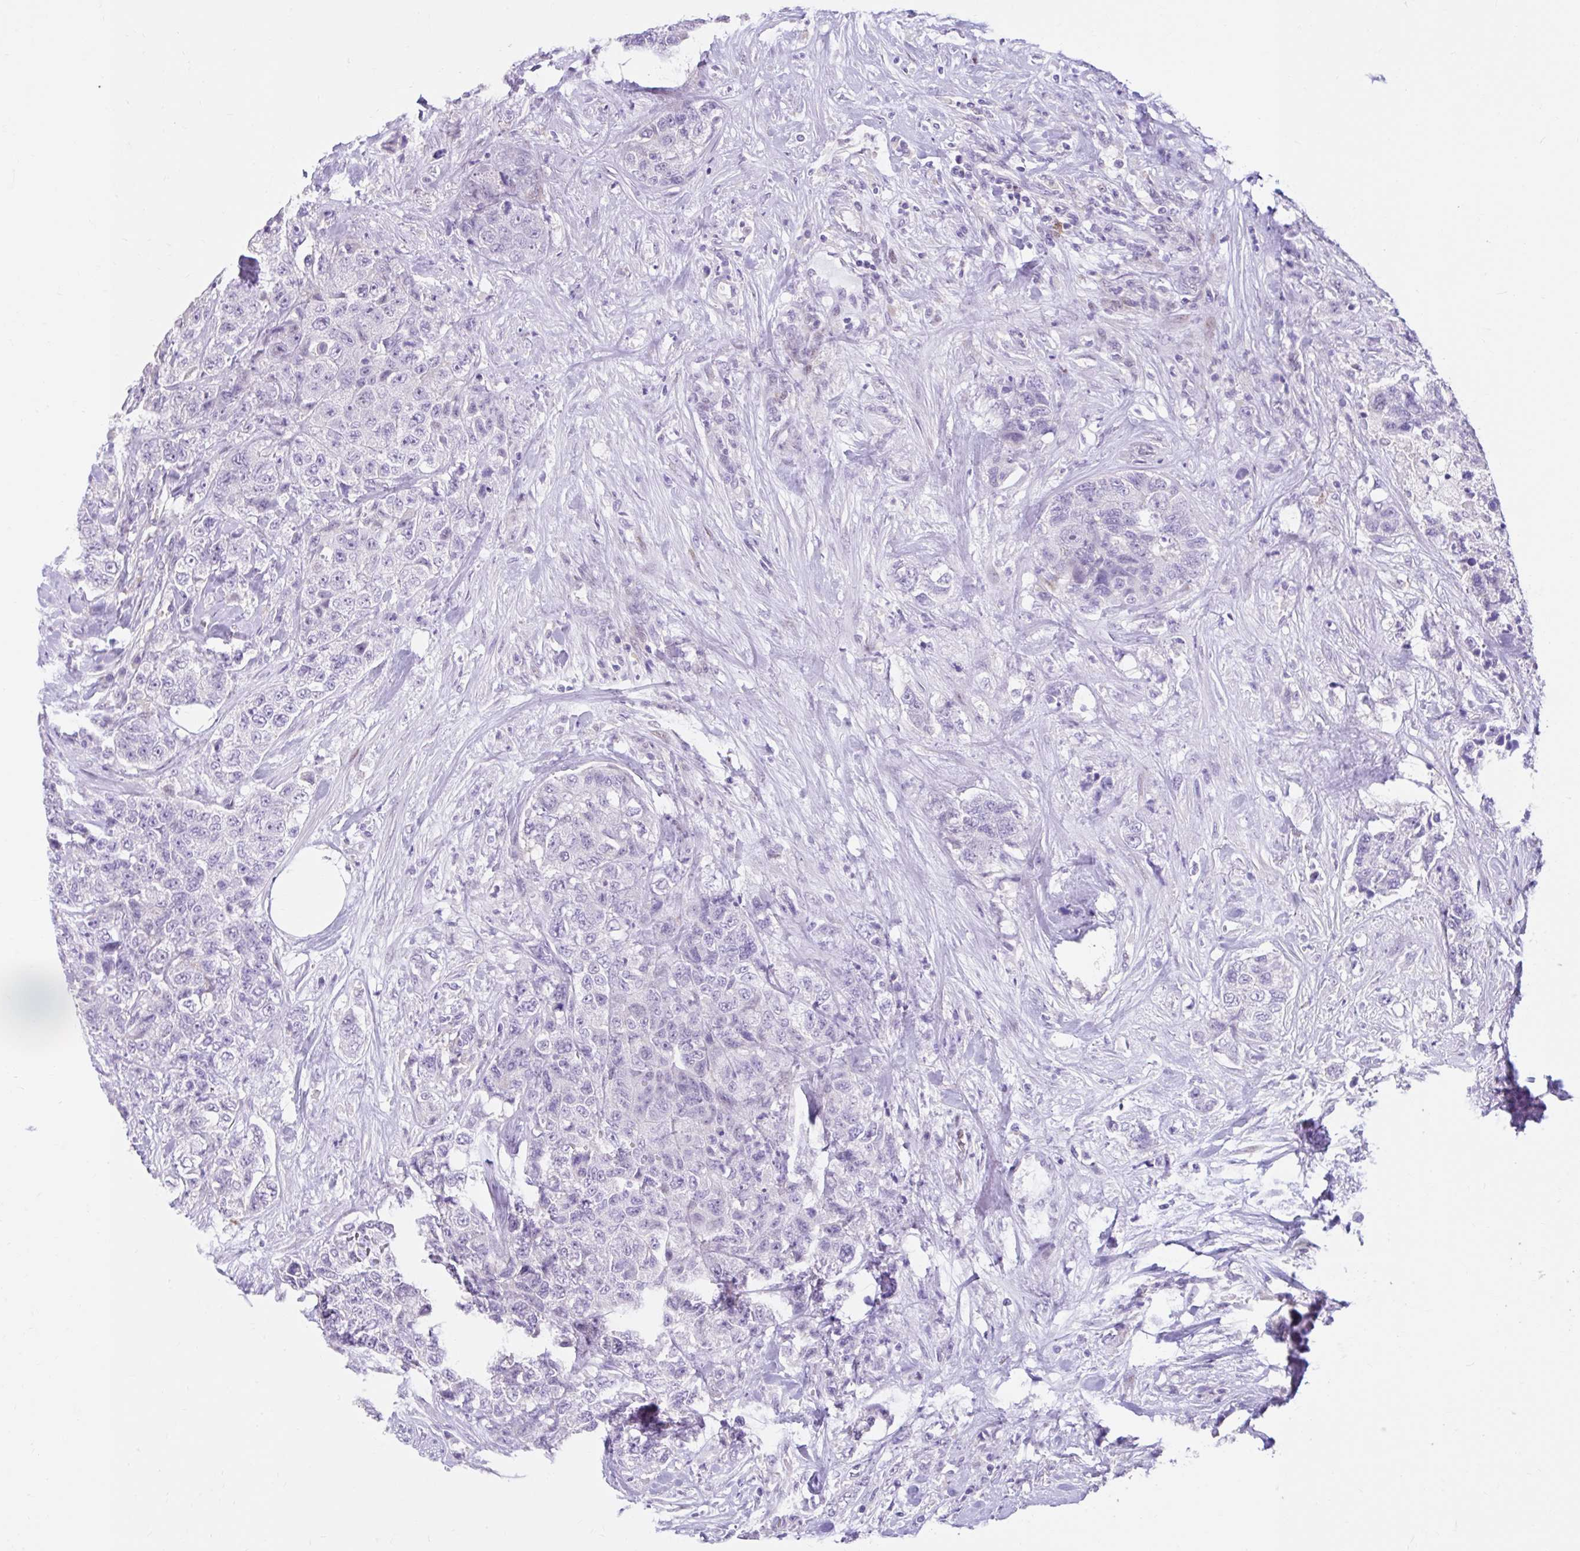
{"staining": {"intensity": "negative", "quantity": "none", "location": "none"}, "tissue": "urothelial cancer", "cell_type": "Tumor cells", "image_type": "cancer", "snomed": [{"axis": "morphology", "description": "Urothelial carcinoma, High grade"}, {"axis": "topography", "description": "Urinary bladder"}], "caption": "This is an IHC micrograph of urothelial carcinoma (high-grade). There is no staining in tumor cells.", "gene": "NHLH2", "patient": {"sex": "female", "age": 78}}